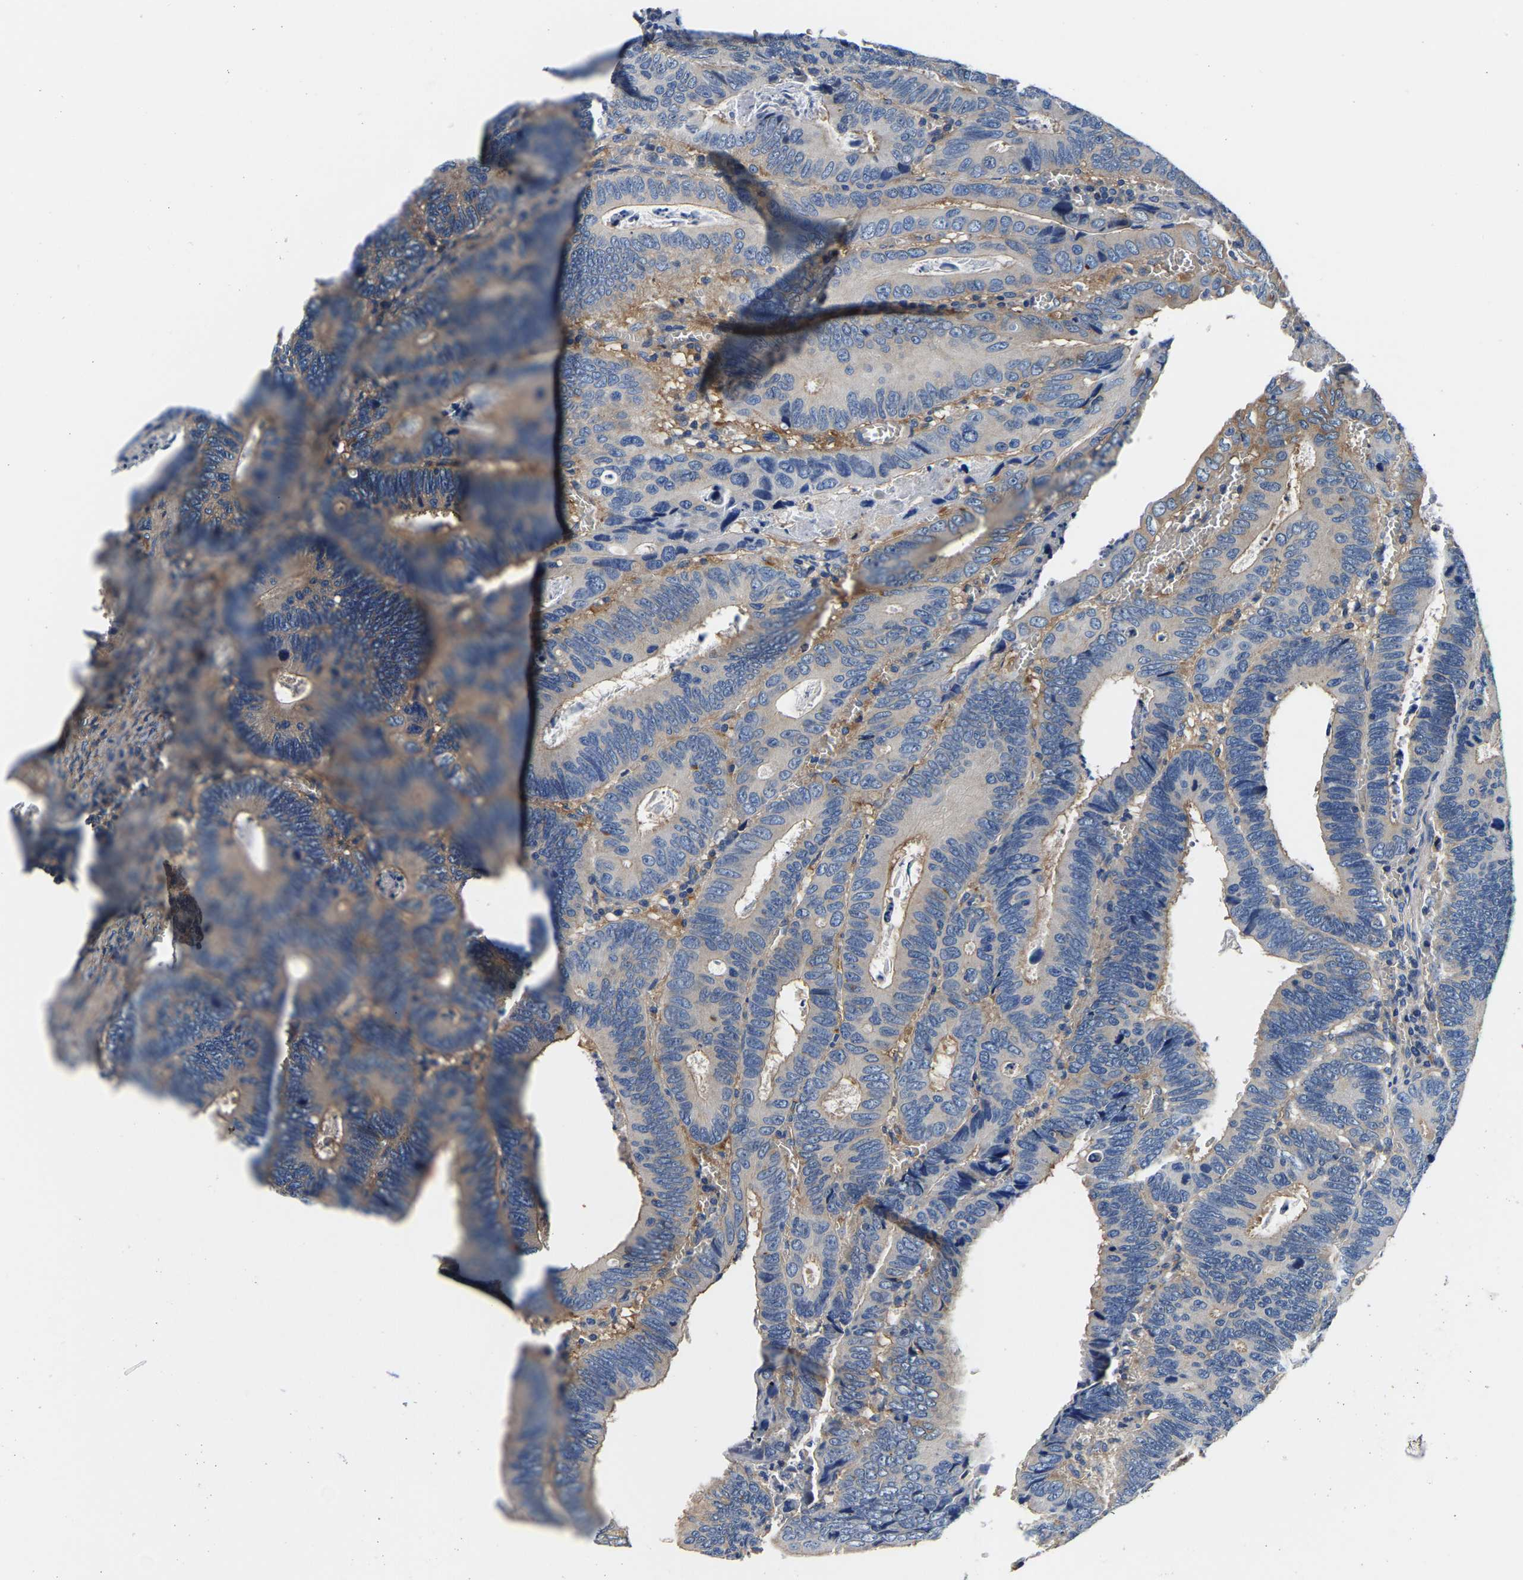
{"staining": {"intensity": "moderate", "quantity": "<25%", "location": "cytoplasmic/membranous"}, "tissue": "colorectal cancer", "cell_type": "Tumor cells", "image_type": "cancer", "snomed": [{"axis": "morphology", "description": "Inflammation, NOS"}, {"axis": "morphology", "description": "Adenocarcinoma, NOS"}, {"axis": "topography", "description": "Colon"}], "caption": "Tumor cells display low levels of moderate cytoplasmic/membranous expression in approximately <25% of cells in adenocarcinoma (colorectal).", "gene": "SH3GLB1", "patient": {"sex": "male", "age": 72}}